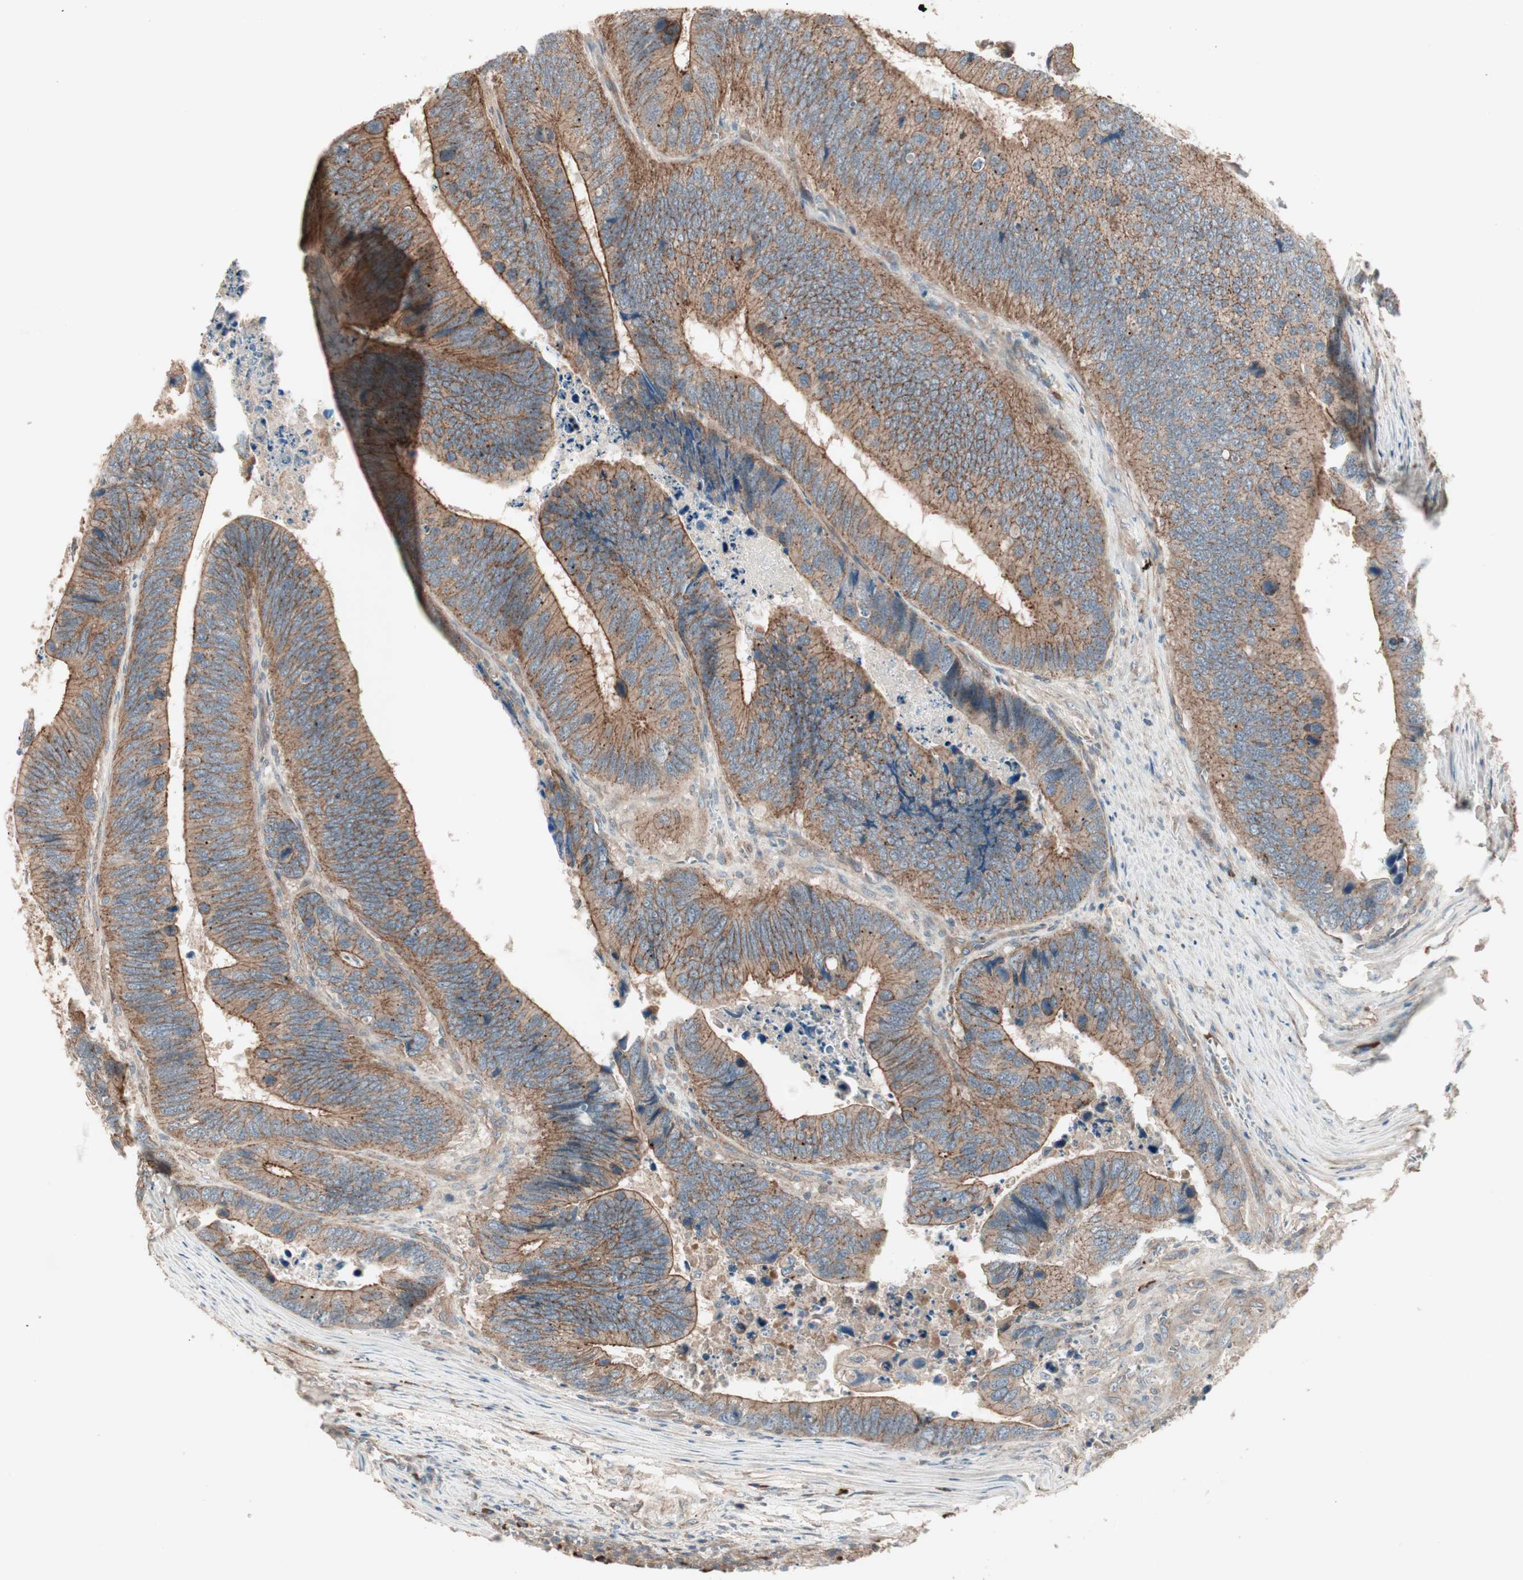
{"staining": {"intensity": "strong", "quantity": ">75%", "location": "cytoplasmic/membranous"}, "tissue": "colorectal cancer", "cell_type": "Tumor cells", "image_type": "cancer", "snomed": [{"axis": "morphology", "description": "Adenocarcinoma, NOS"}, {"axis": "topography", "description": "Colon"}], "caption": "There is high levels of strong cytoplasmic/membranous positivity in tumor cells of colorectal adenocarcinoma, as demonstrated by immunohistochemical staining (brown color).", "gene": "TFPI", "patient": {"sex": "male", "age": 72}}